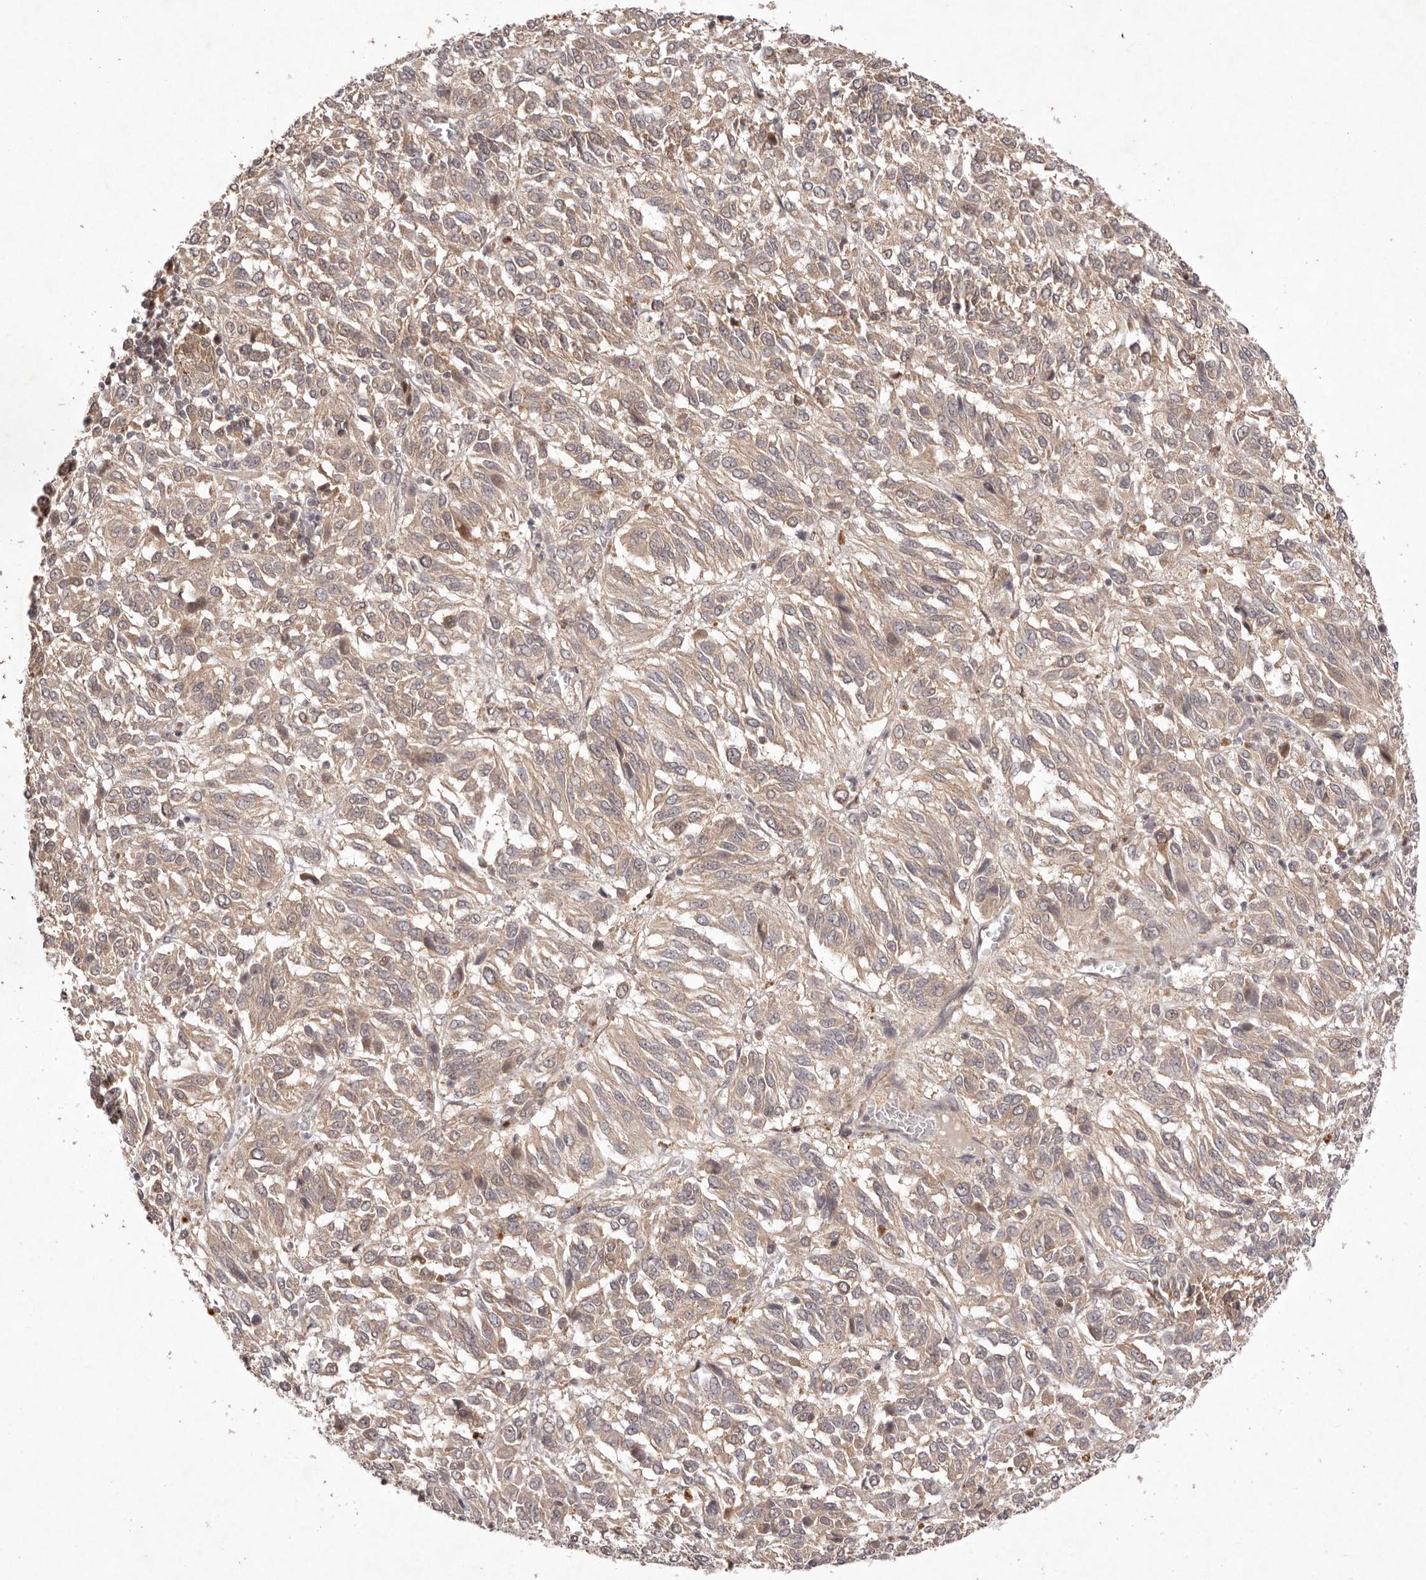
{"staining": {"intensity": "weak", "quantity": ">75%", "location": "cytoplasmic/membranous"}, "tissue": "melanoma", "cell_type": "Tumor cells", "image_type": "cancer", "snomed": [{"axis": "morphology", "description": "Malignant melanoma, Metastatic site"}, {"axis": "topography", "description": "Lung"}], "caption": "Immunohistochemical staining of human melanoma exhibits low levels of weak cytoplasmic/membranous staining in approximately >75% of tumor cells.", "gene": "BUD31", "patient": {"sex": "male", "age": 64}}